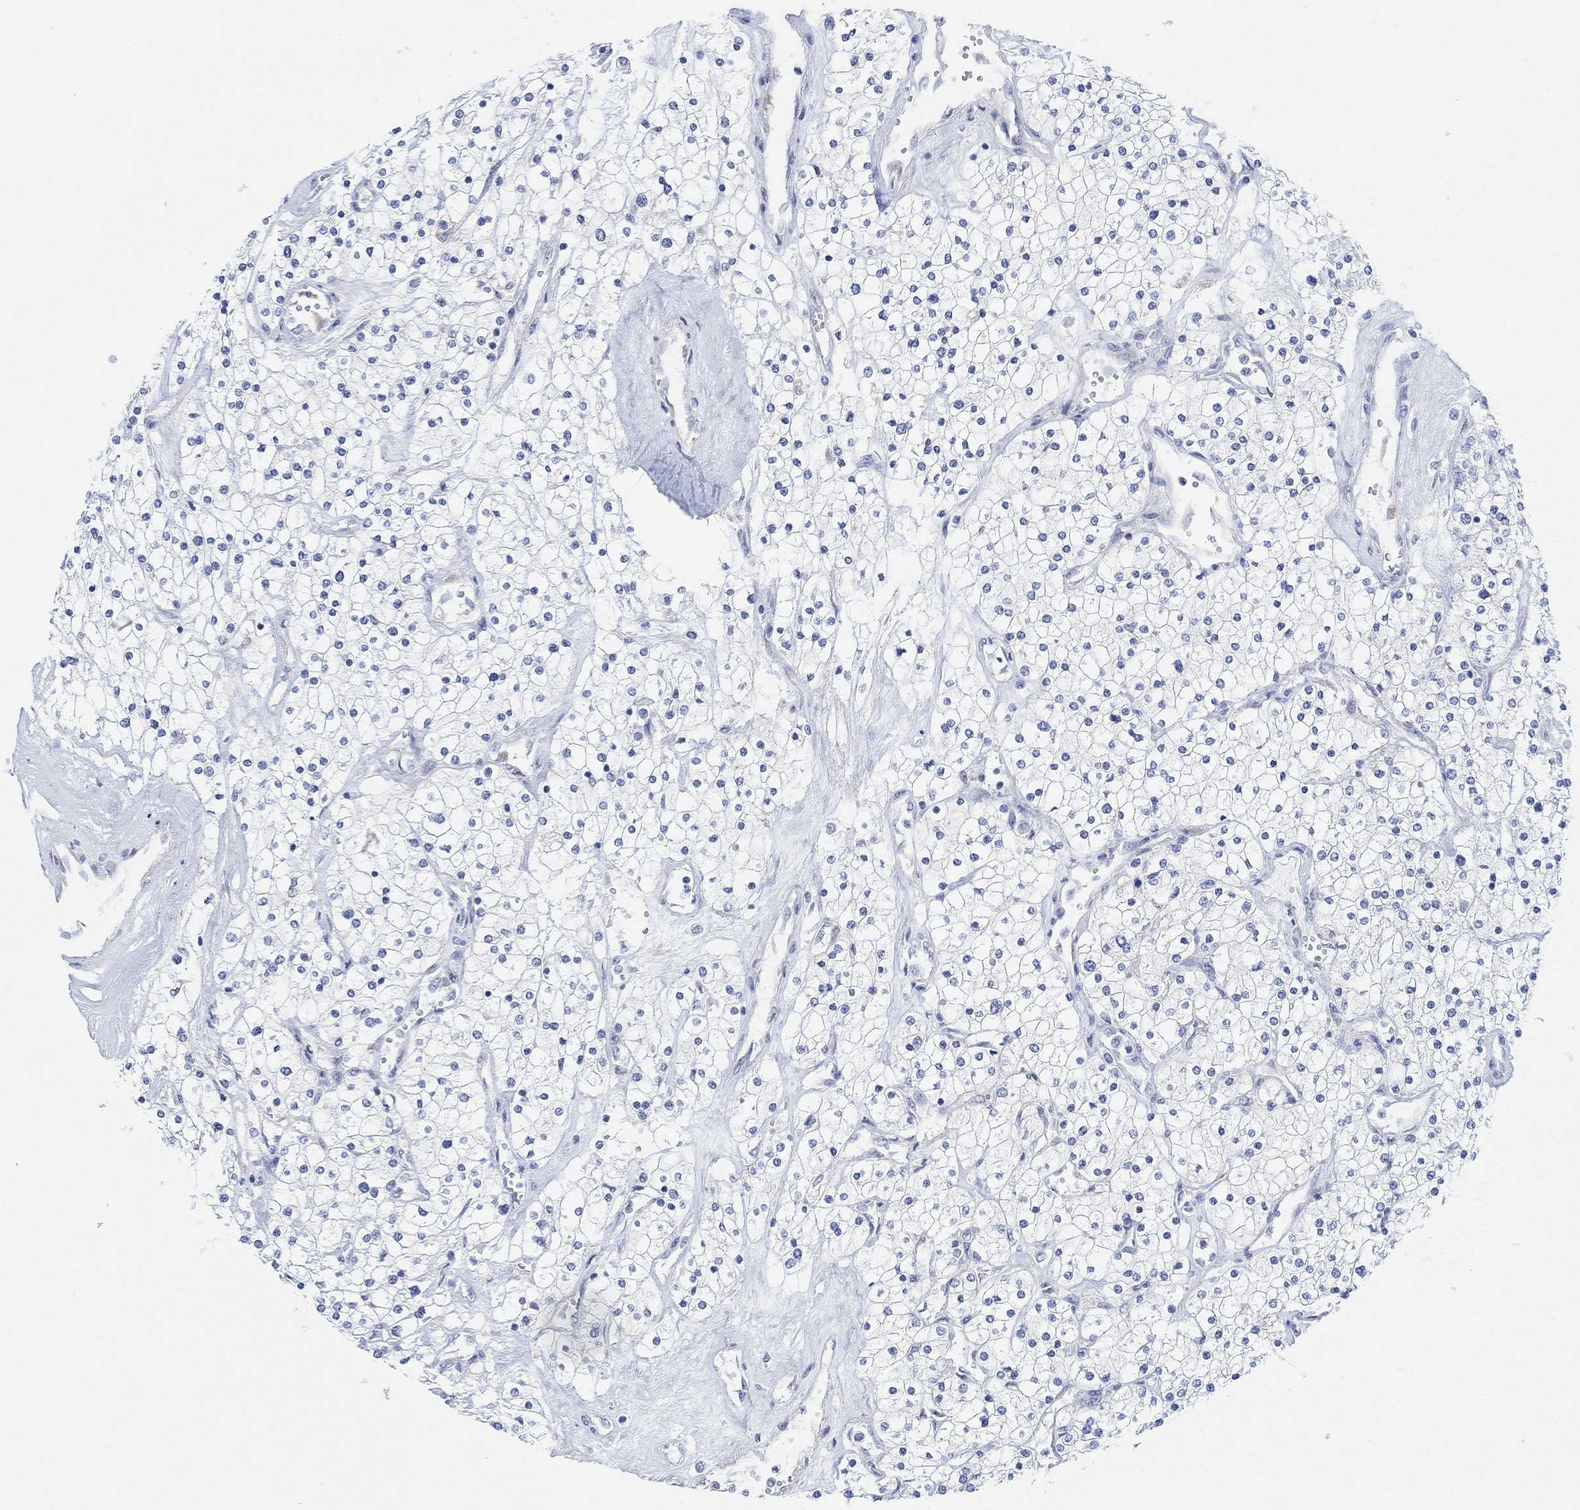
{"staining": {"intensity": "negative", "quantity": "none", "location": "none"}, "tissue": "renal cancer", "cell_type": "Tumor cells", "image_type": "cancer", "snomed": [{"axis": "morphology", "description": "Adenocarcinoma, NOS"}, {"axis": "topography", "description": "Kidney"}], "caption": "Adenocarcinoma (renal) stained for a protein using immunohistochemistry demonstrates no positivity tumor cells.", "gene": "RIMS1", "patient": {"sex": "male", "age": 80}}